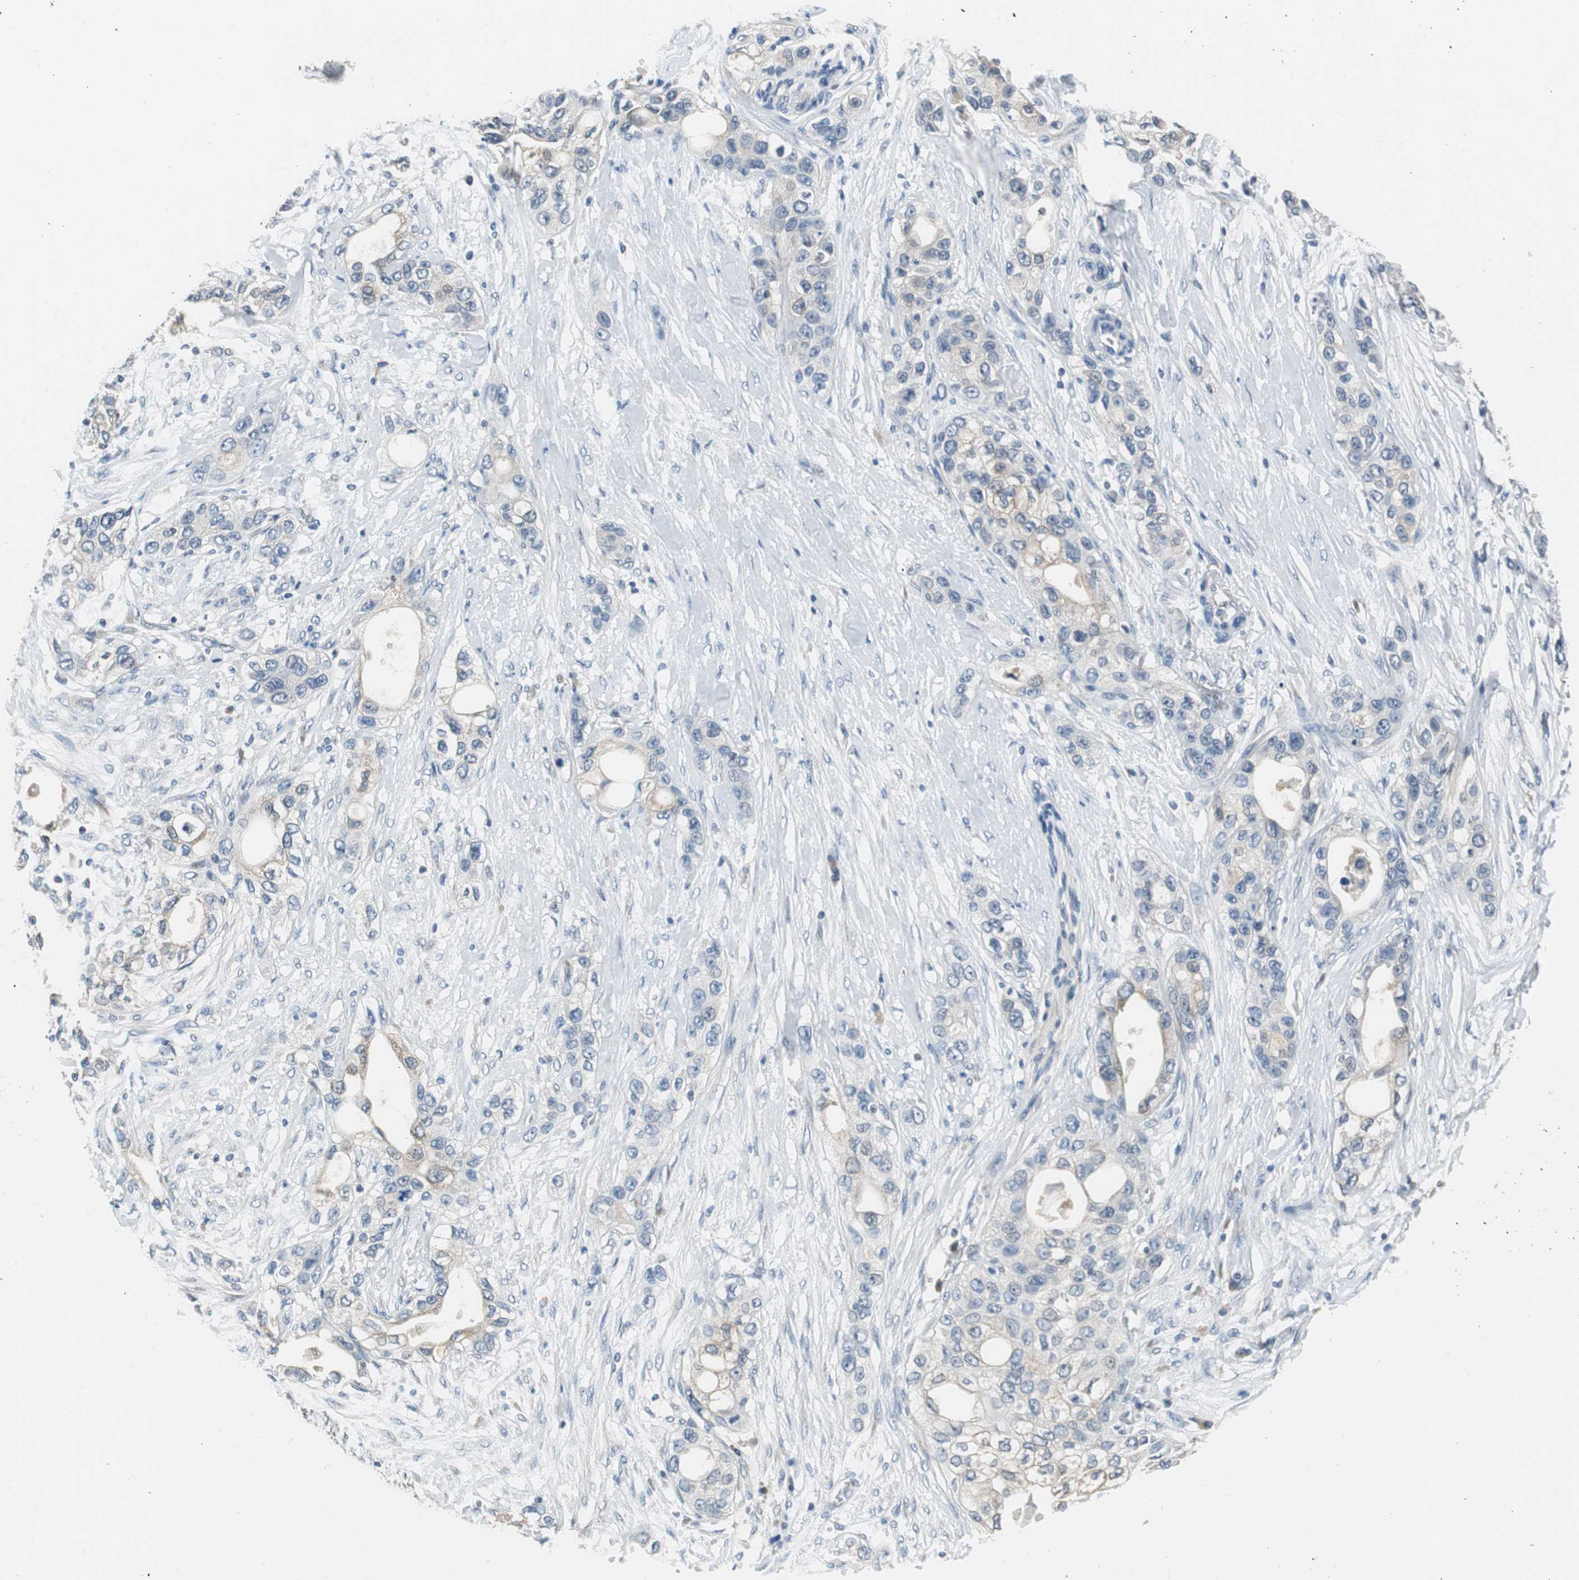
{"staining": {"intensity": "negative", "quantity": "none", "location": "none"}, "tissue": "pancreatic cancer", "cell_type": "Tumor cells", "image_type": "cancer", "snomed": [{"axis": "morphology", "description": "Adenocarcinoma, NOS"}, {"axis": "topography", "description": "Pancreas"}], "caption": "There is no significant expression in tumor cells of adenocarcinoma (pancreatic). (DAB IHC, high magnification).", "gene": "PLAA", "patient": {"sex": "female", "age": 70}}